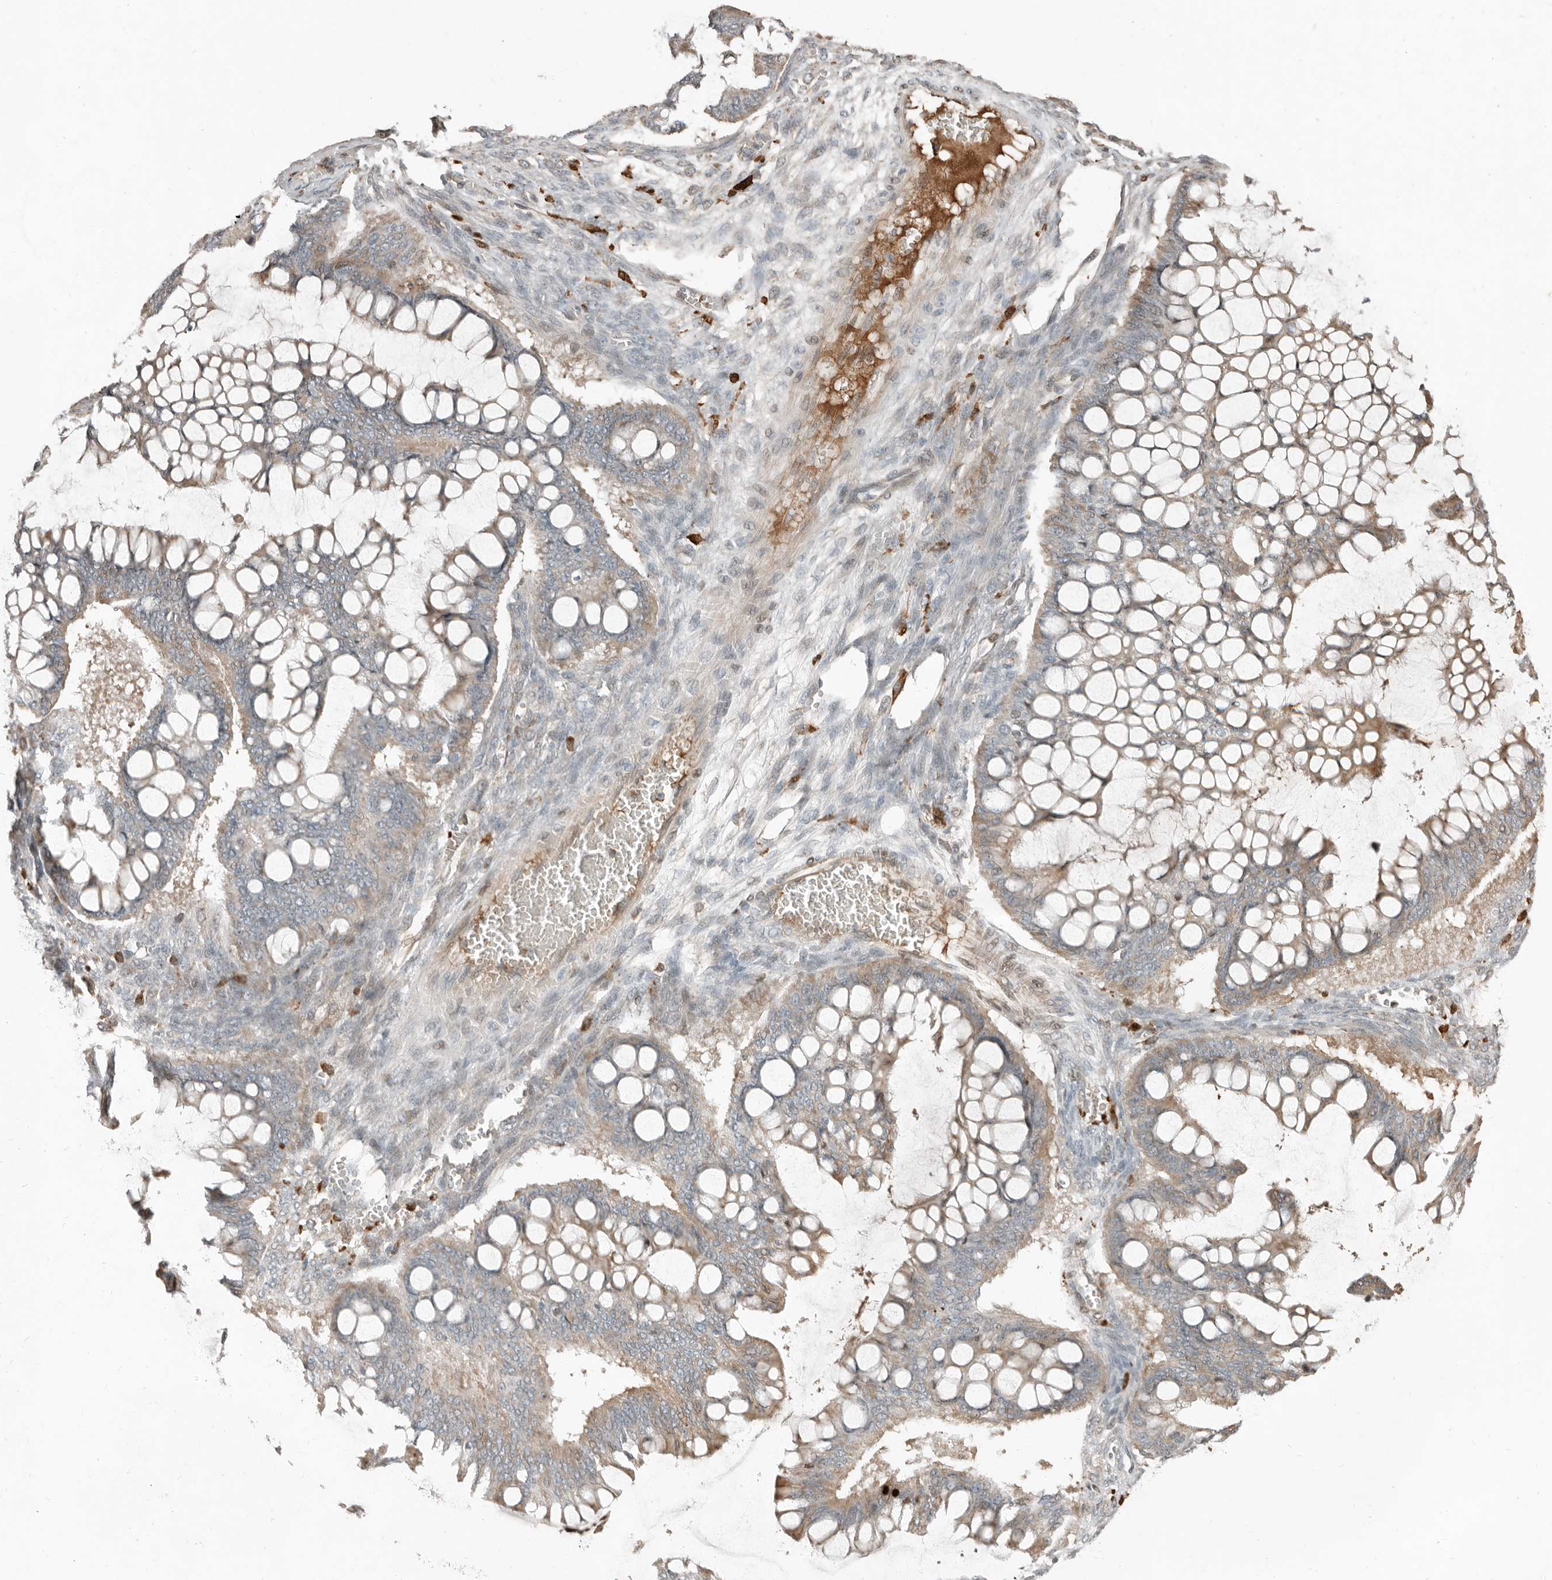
{"staining": {"intensity": "weak", "quantity": "25%-75%", "location": "cytoplasmic/membranous"}, "tissue": "ovarian cancer", "cell_type": "Tumor cells", "image_type": "cancer", "snomed": [{"axis": "morphology", "description": "Cystadenocarcinoma, mucinous, NOS"}, {"axis": "topography", "description": "Ovary"}], "caption": "Protein expression analysis of ovarian mucinous cystadenocarcinoma shows weak cytoplasmic/membranous positivity in approximately 25%-75% of tumor cells.", "gene": "KLHL38", "patient": {"sex": "female", "age": 73}}